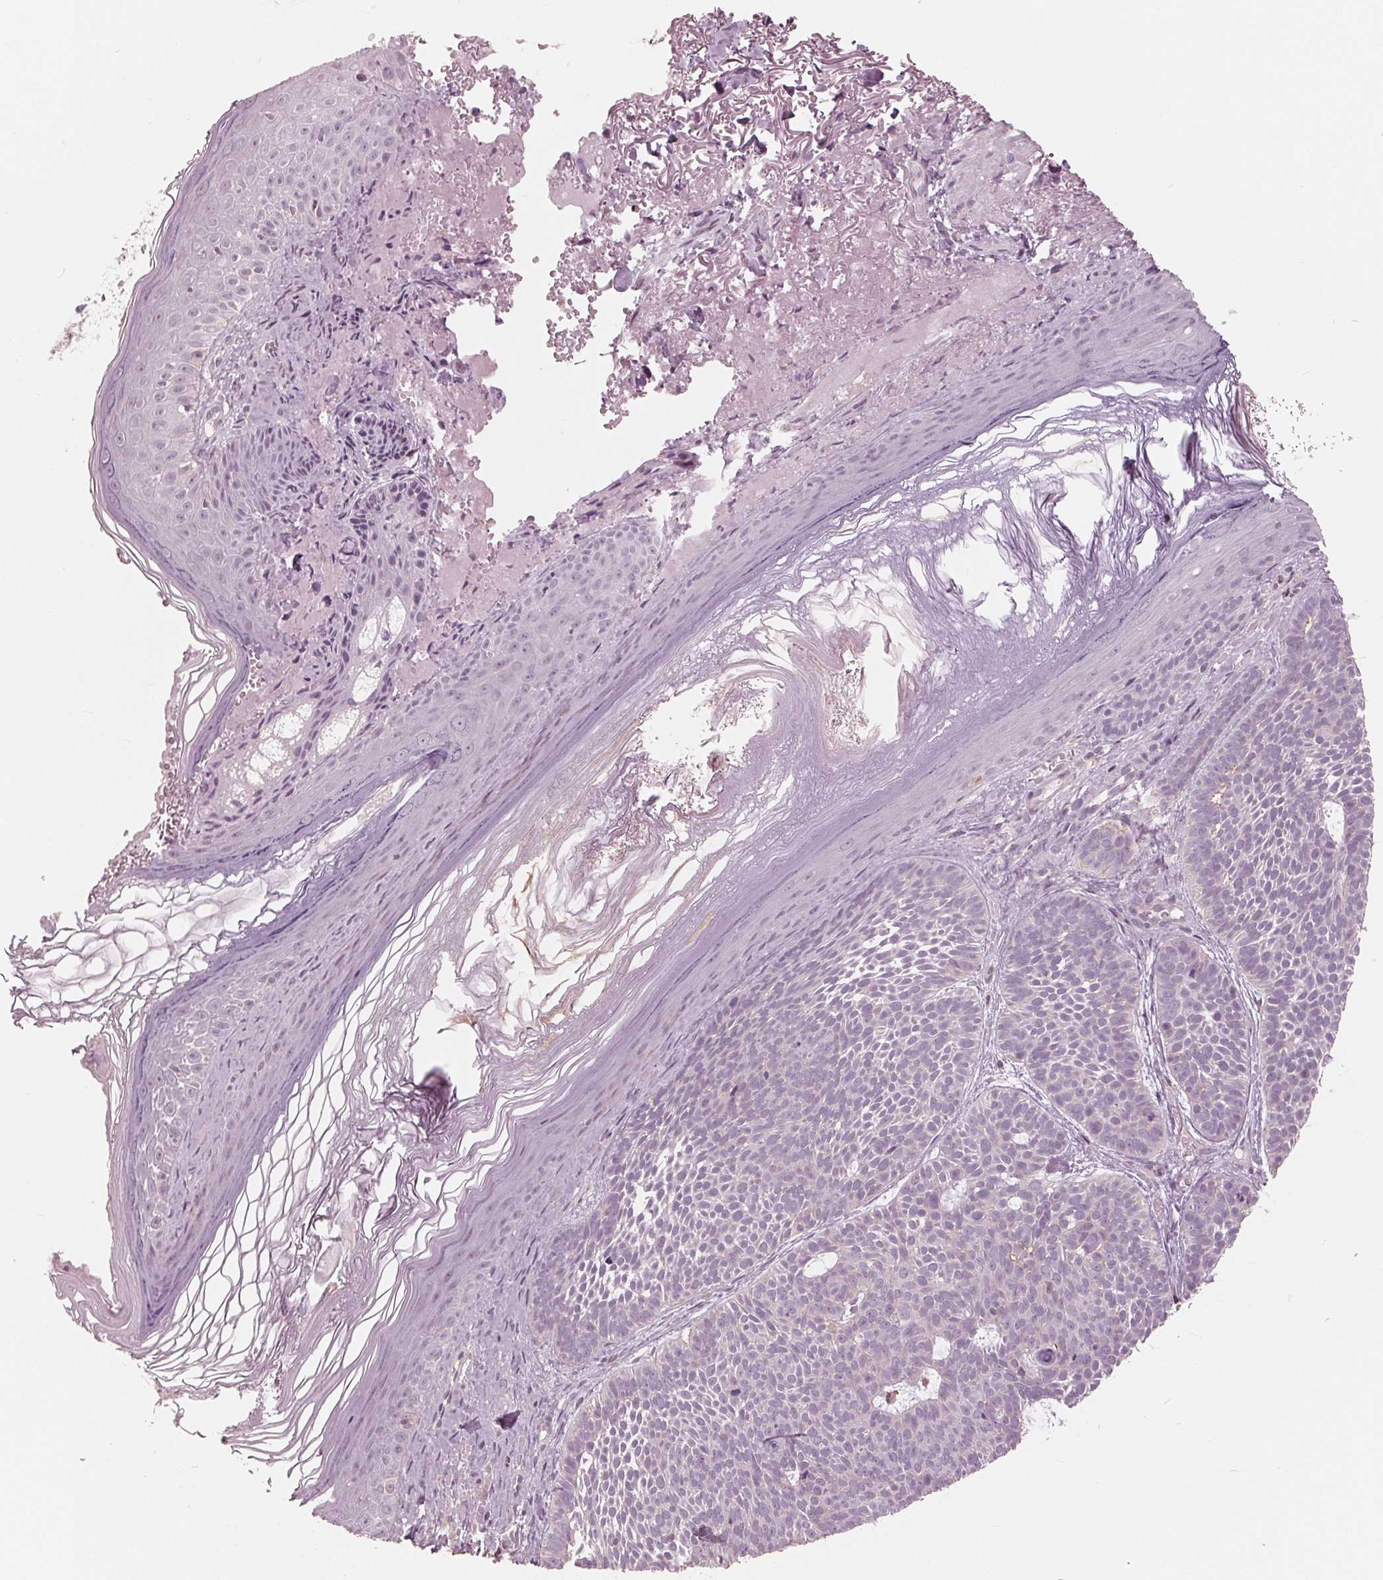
{"staining": {"intensity": "negative", "quantity": "none", "location": "none"}, "tissue": "skin cancer", "cell_type": "Tumor cells", "image_type": "cancer", "snomed": [{"axis": "morphology", "description": "Basal cell carcinoma"}, {"axis": "topography", "description": "Skin"}], "caption": "A photomicrograph of skin basal cell carcinoma stained for a protein reveals no brown staining in tumor cells. The staining was performed using DAB (3,3'-diaminobenzidine) to visualize the protein expression in brown, while the nuclei were stained in blue with hematoxylin (Magnification: 20x).", "gene": "ING3", "patient": {"sex": "male", "age": 81}}